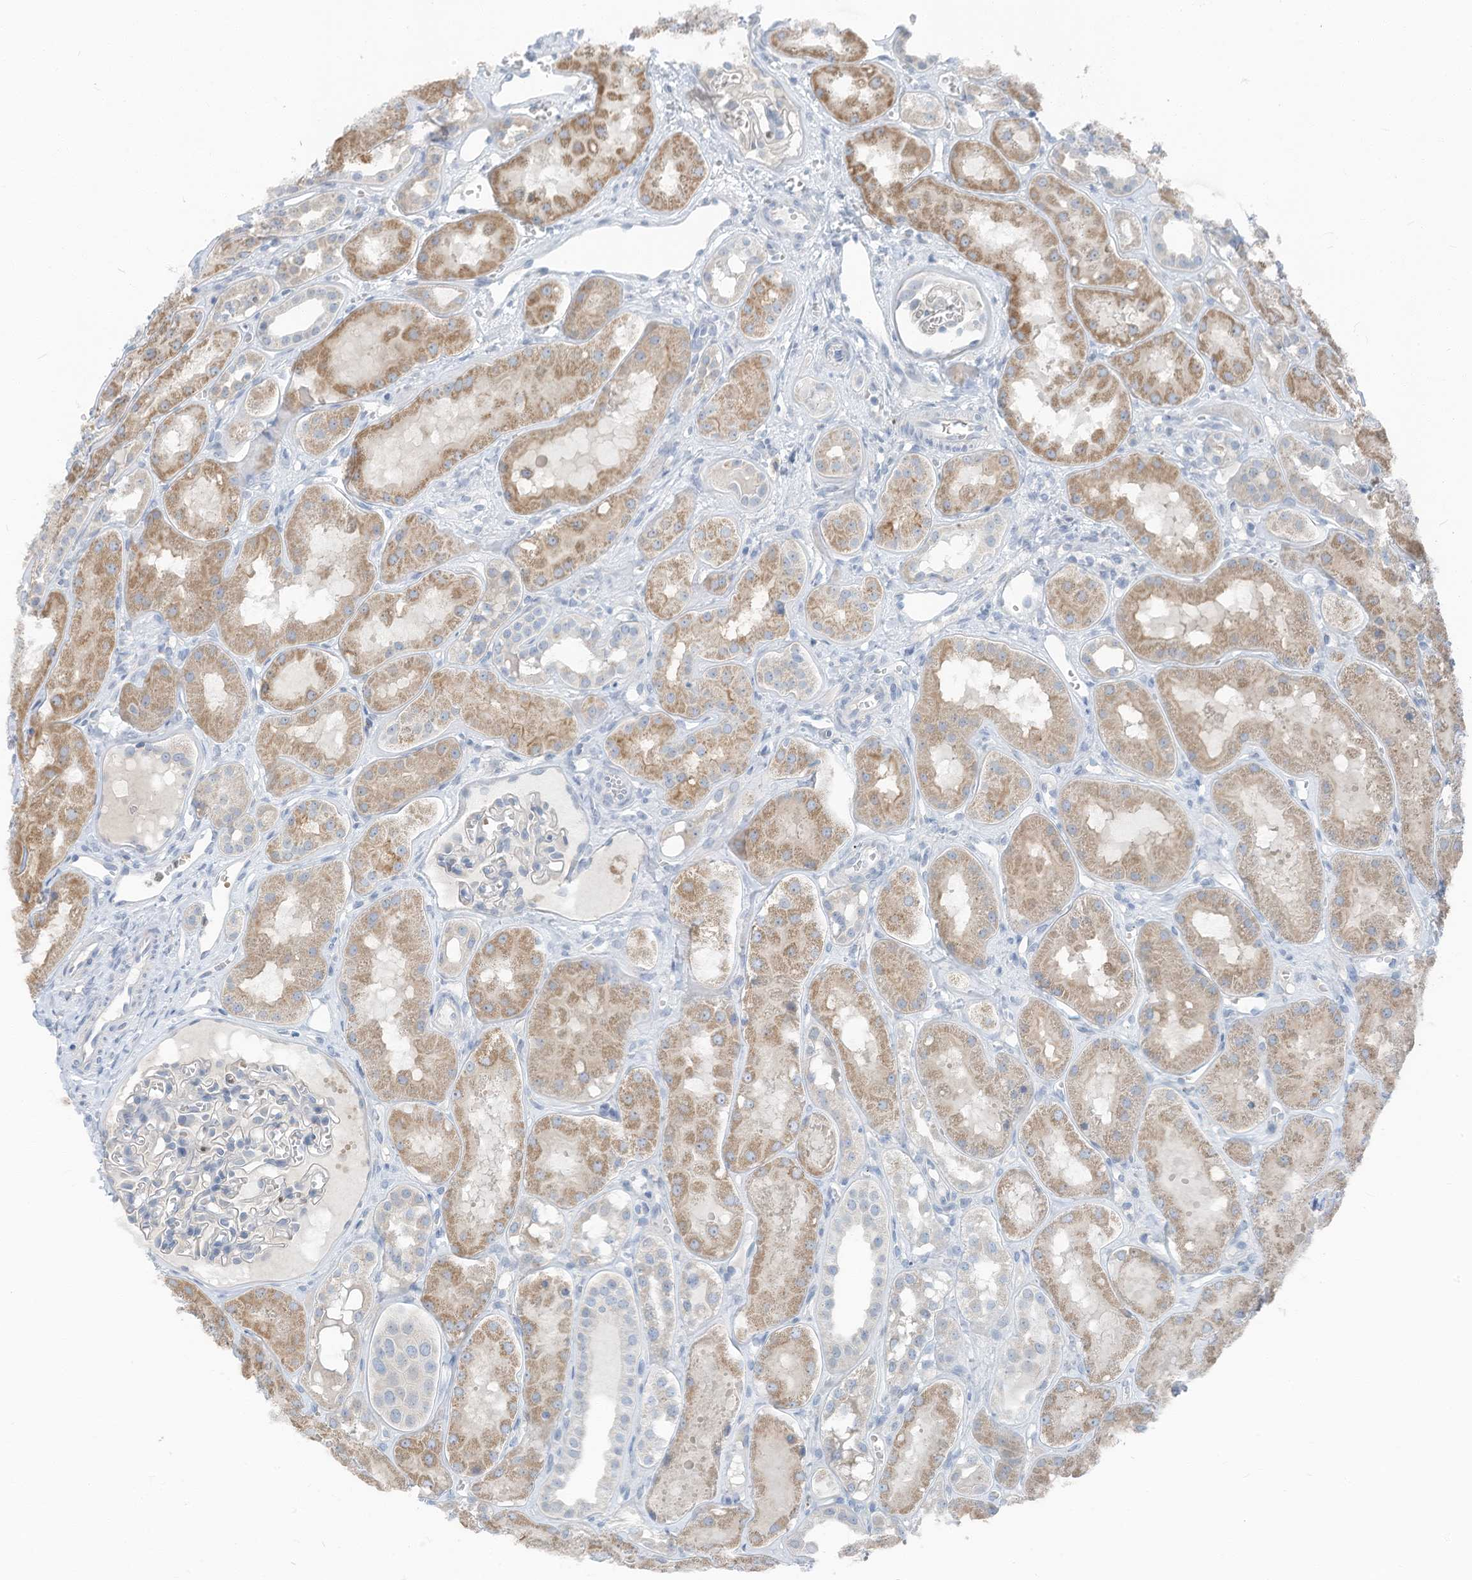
{"staining": {"intensity": "negative", "quantity": "none", "location": "none"}, "tissue": "kidney", "cell_type": "Cells in glomeruli", "image_type": "normal", "snomed": [{"axis": "morphology", "description": "Normal tissue, NOS"}, {"axis": "topography", "description": "Kidney"}], "caption": "Immunohistochemical staining of unremarkable human kidney reveals no significant expression in cells in glomeruli.", "gene": "CHMP2B", "patient": {"sex": "male", "age": 16}}